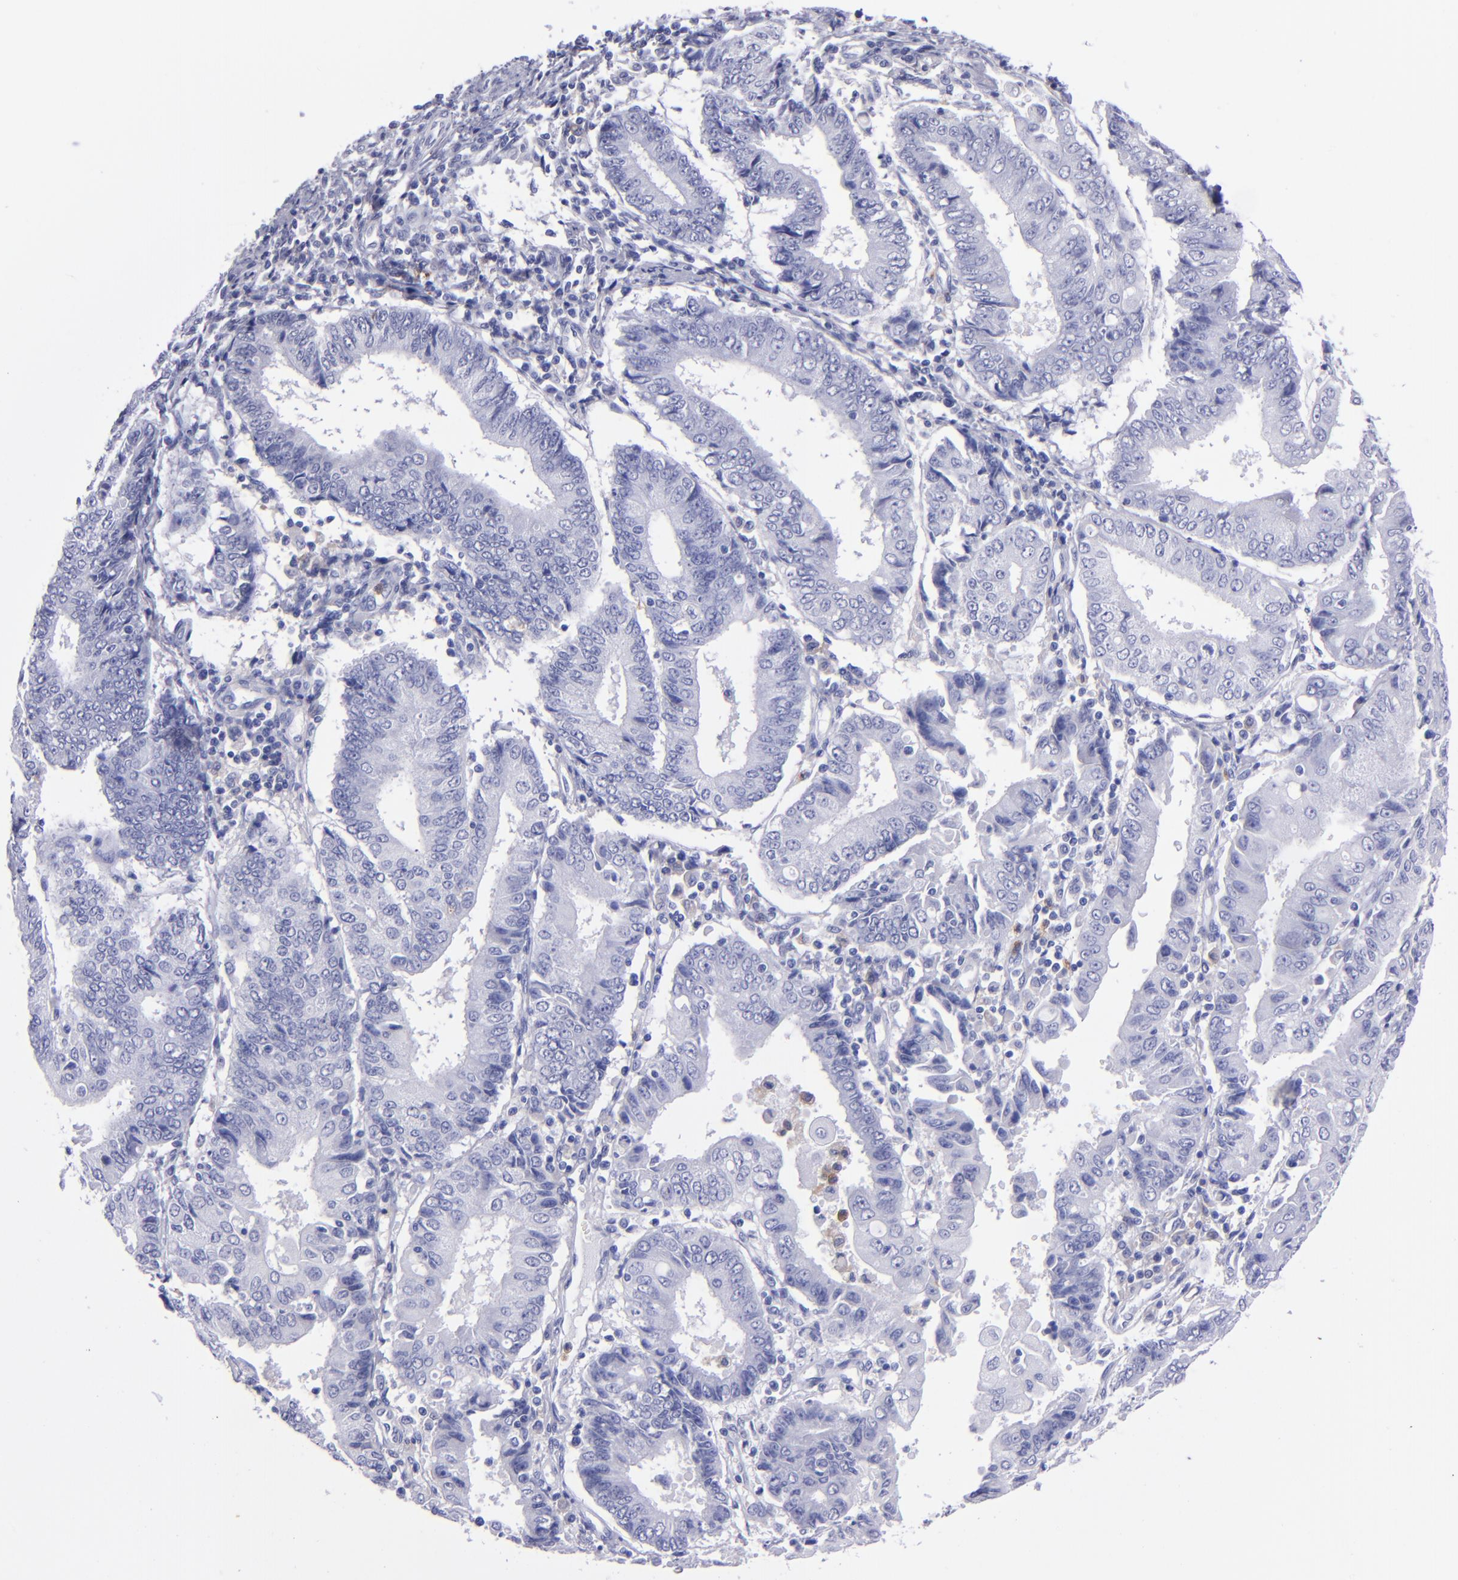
{"staining": {"intensity": "negative", "quantity": "none", "location": "none"}, "tissue": "endometrial cancer", "cell_type": "Tumor cells", "image_type": "cancer", "snomed": [{"axis": "morphology", "description": "Adenocarcinoma, NOS"}, {"axis": "topography", "description": "Endometrium"}], "caption": "Endometrial cancer (adenocarcinoma) stained for a protein using IHC demonstrates no expression tumor cells.", "gene": "CR1", "patient": {"sex": "female", "age": 75}}